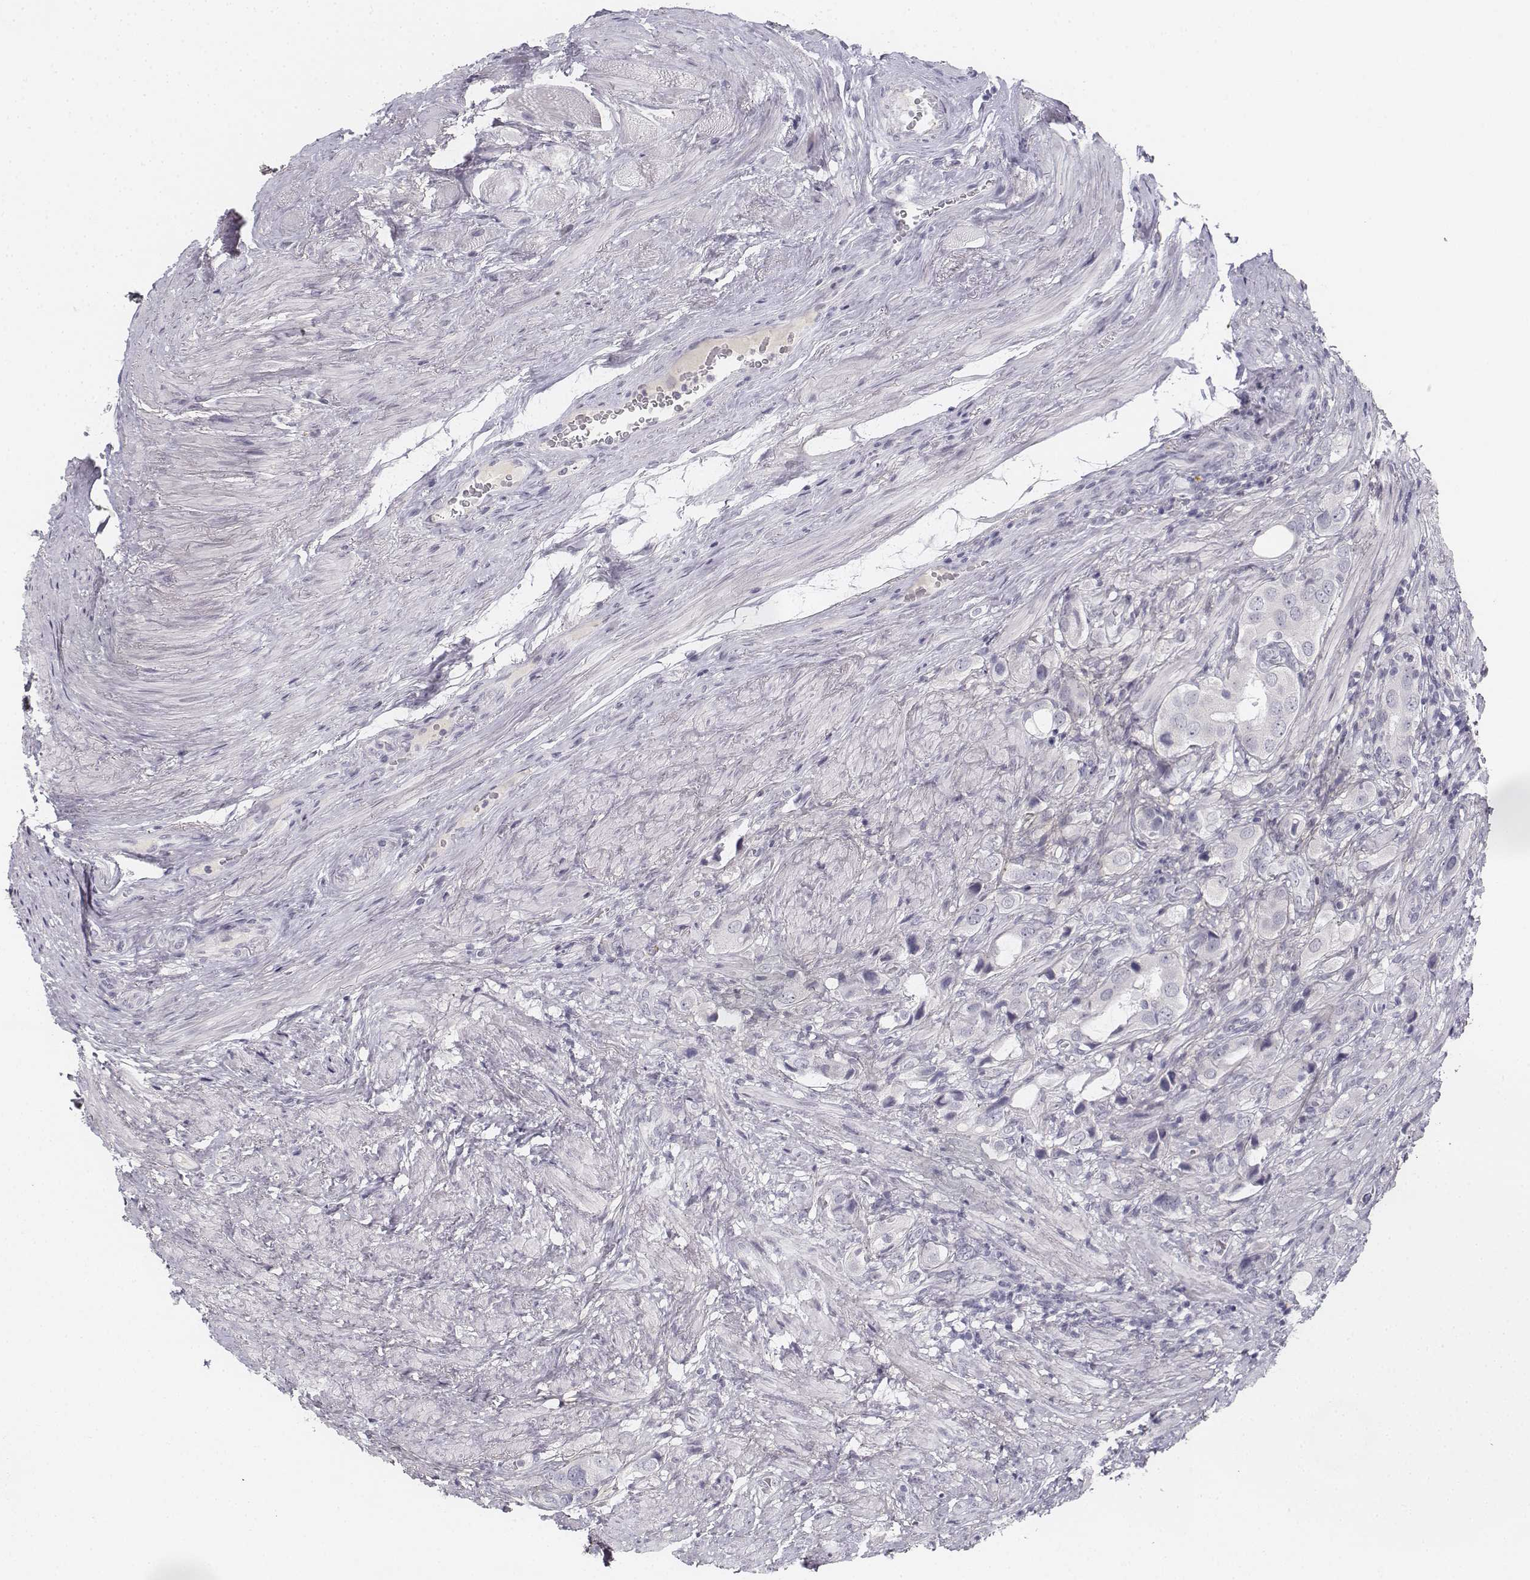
{"staining": {"intensity": "negative", "quantity": "none", "location": "none"}, "tissue": "prostate cancer", "cell_type": "Tumor cells", "image_type": "cancer", "snomed": [{"axis": "morphology", "description": "Adenocarcinoma, NOS"}, {"axis": "topography", "description": "Prostate"}], "caption": "The histopathology image reveals no staining of tumor cells in prostate adenocarcinoma. (DAB immunohistochemistry (IHC) visualized using brightfield microscopy, high magnification).", "gene": "KRT84", "patient": {"sex": "male", "age": 63}}